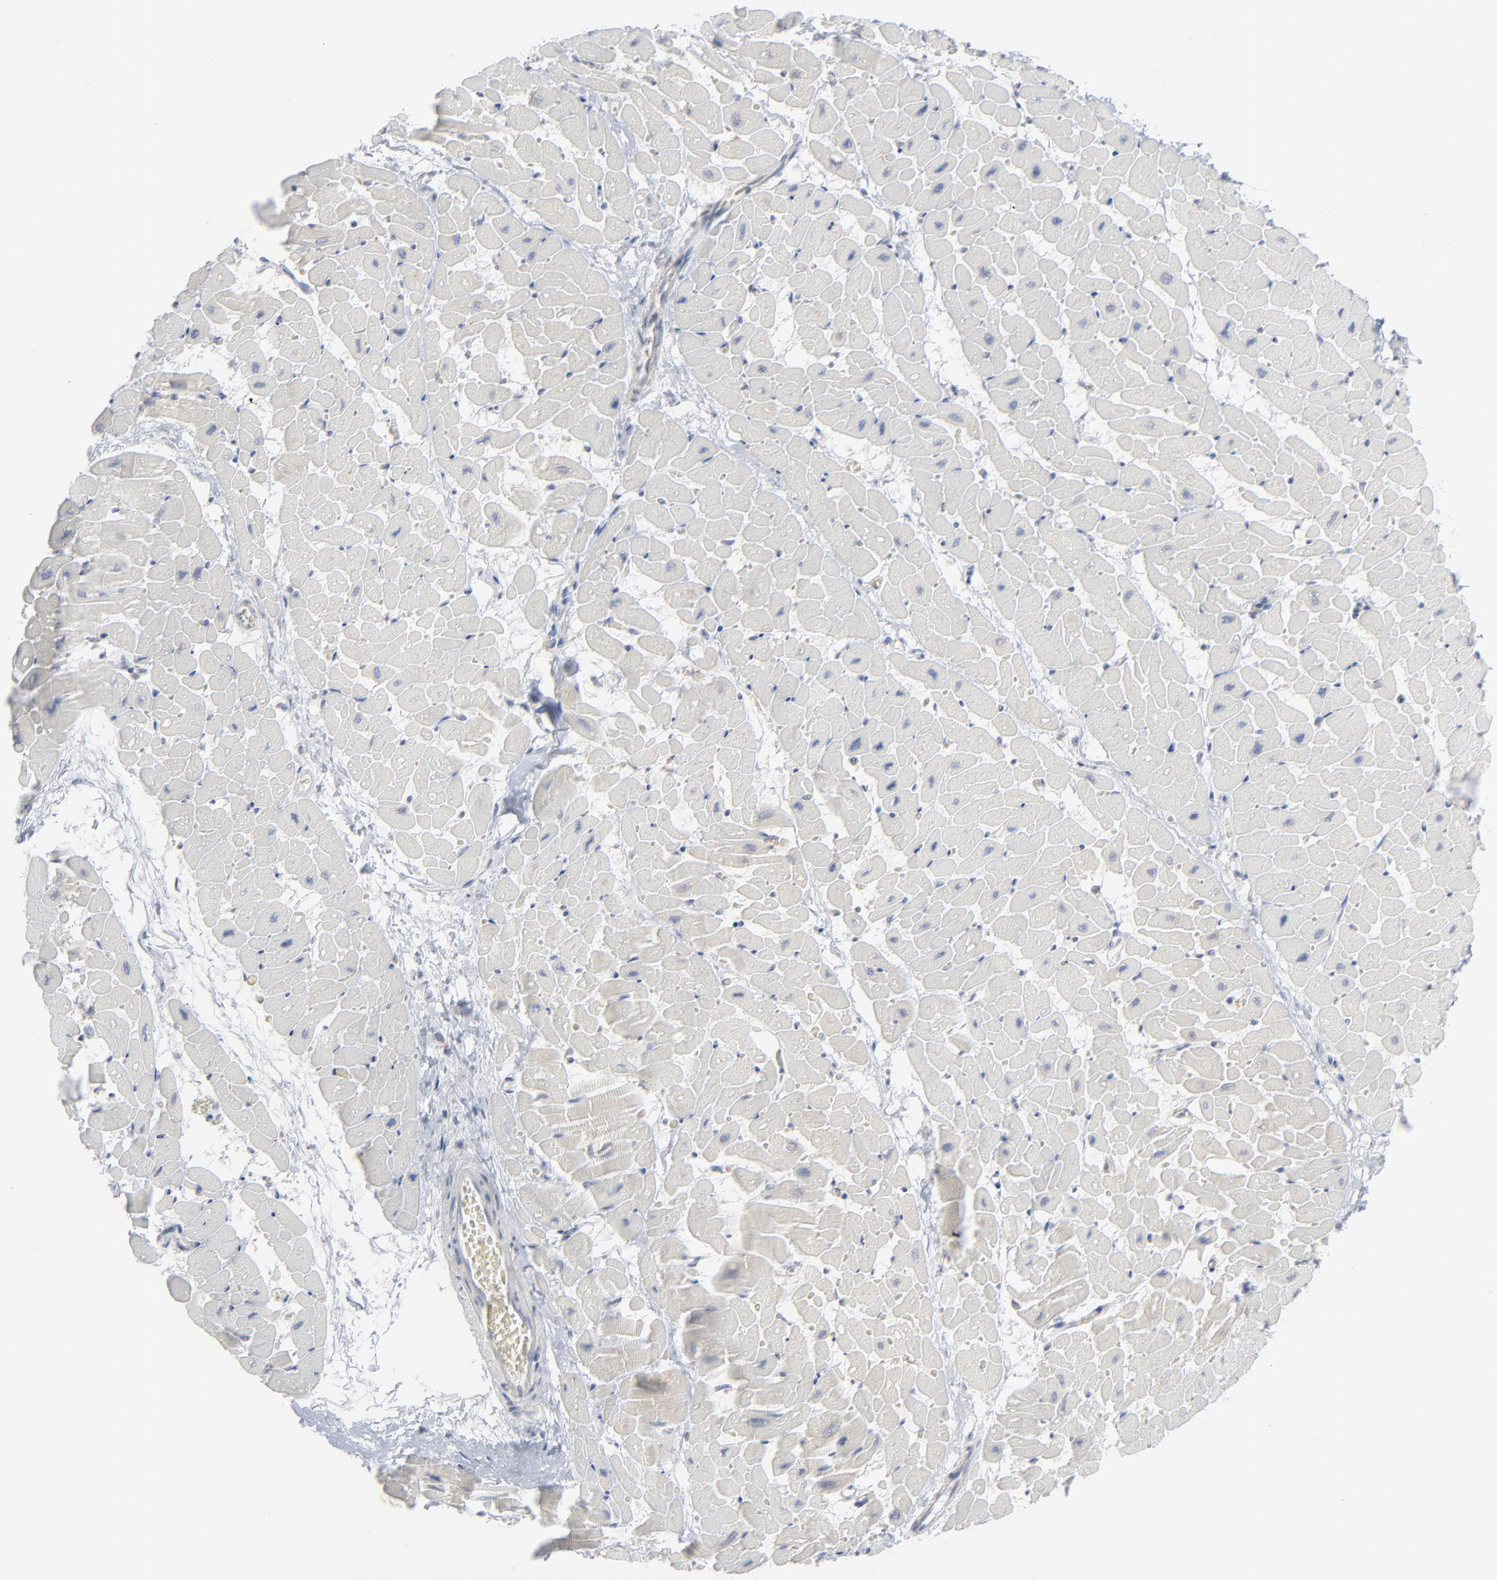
{"staining": {"intensity": "negative", "quantity": "none", "location": "none"}, "tissue": "heart muscle", "cell_type": "Cardiomyocytes", "image_type": "normal", "snomed": [{"axis": "morphology", "description": "Normal tissue, NOS"}, {"axis": "topography", "description": "Heart"}], "caption": "The photomicrograph exhibits no significant positivity in cardiomyocytes of heart muscle. (Stains: DAB immunohistochemistry with hematoxylin counter stain, Microscopy: brightfield microscopy at high magnification).", "gene": "KDSR", "patient": {"sex": "male", "age": 45}}